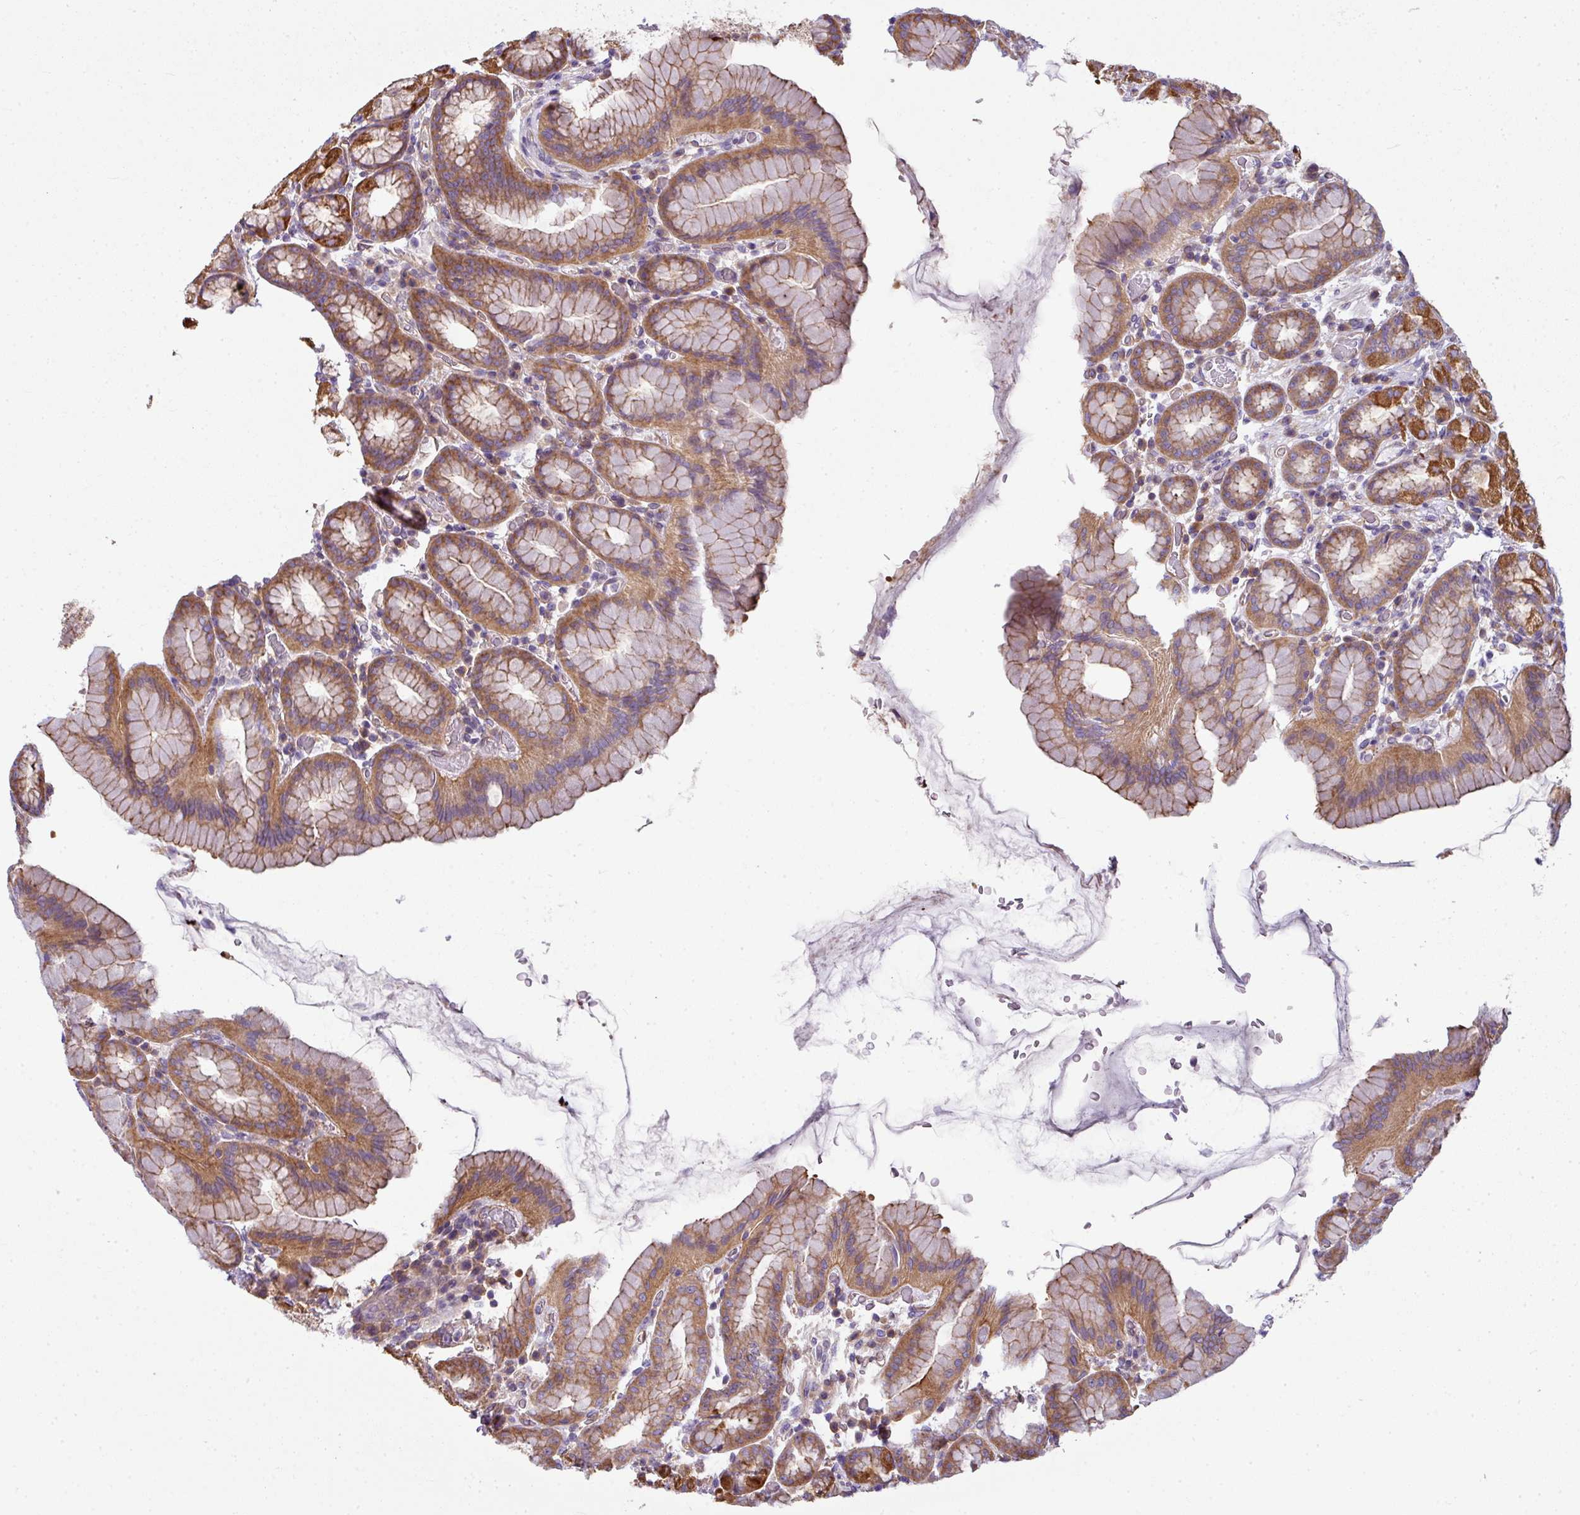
{"staining": {"intensity": "moderate", "quantity": "25%-75%", "location": "cytoplasmic/membranous"}, "tissue": "stomach", "cell_type": "Glandular cells", "image_type": "normal", "snomed": [{"axis": "morphology", "description": "Normal tissue, NOS"}, {"axis": "topography", "description": "Stomach, upper"}, {"axis": "topography", "description": "Stomach"}], "caption": "Protein staining by IHC exhibits moderate cytoplasmic/membranous staining in about 25%-75% of glandular cells in unremarkable stomach. Immunohistochemistry stains the protein in brown and the nuclei are stained blue.", "gene": "PALS2", "patient": {"sex": "male", "age": 68}}